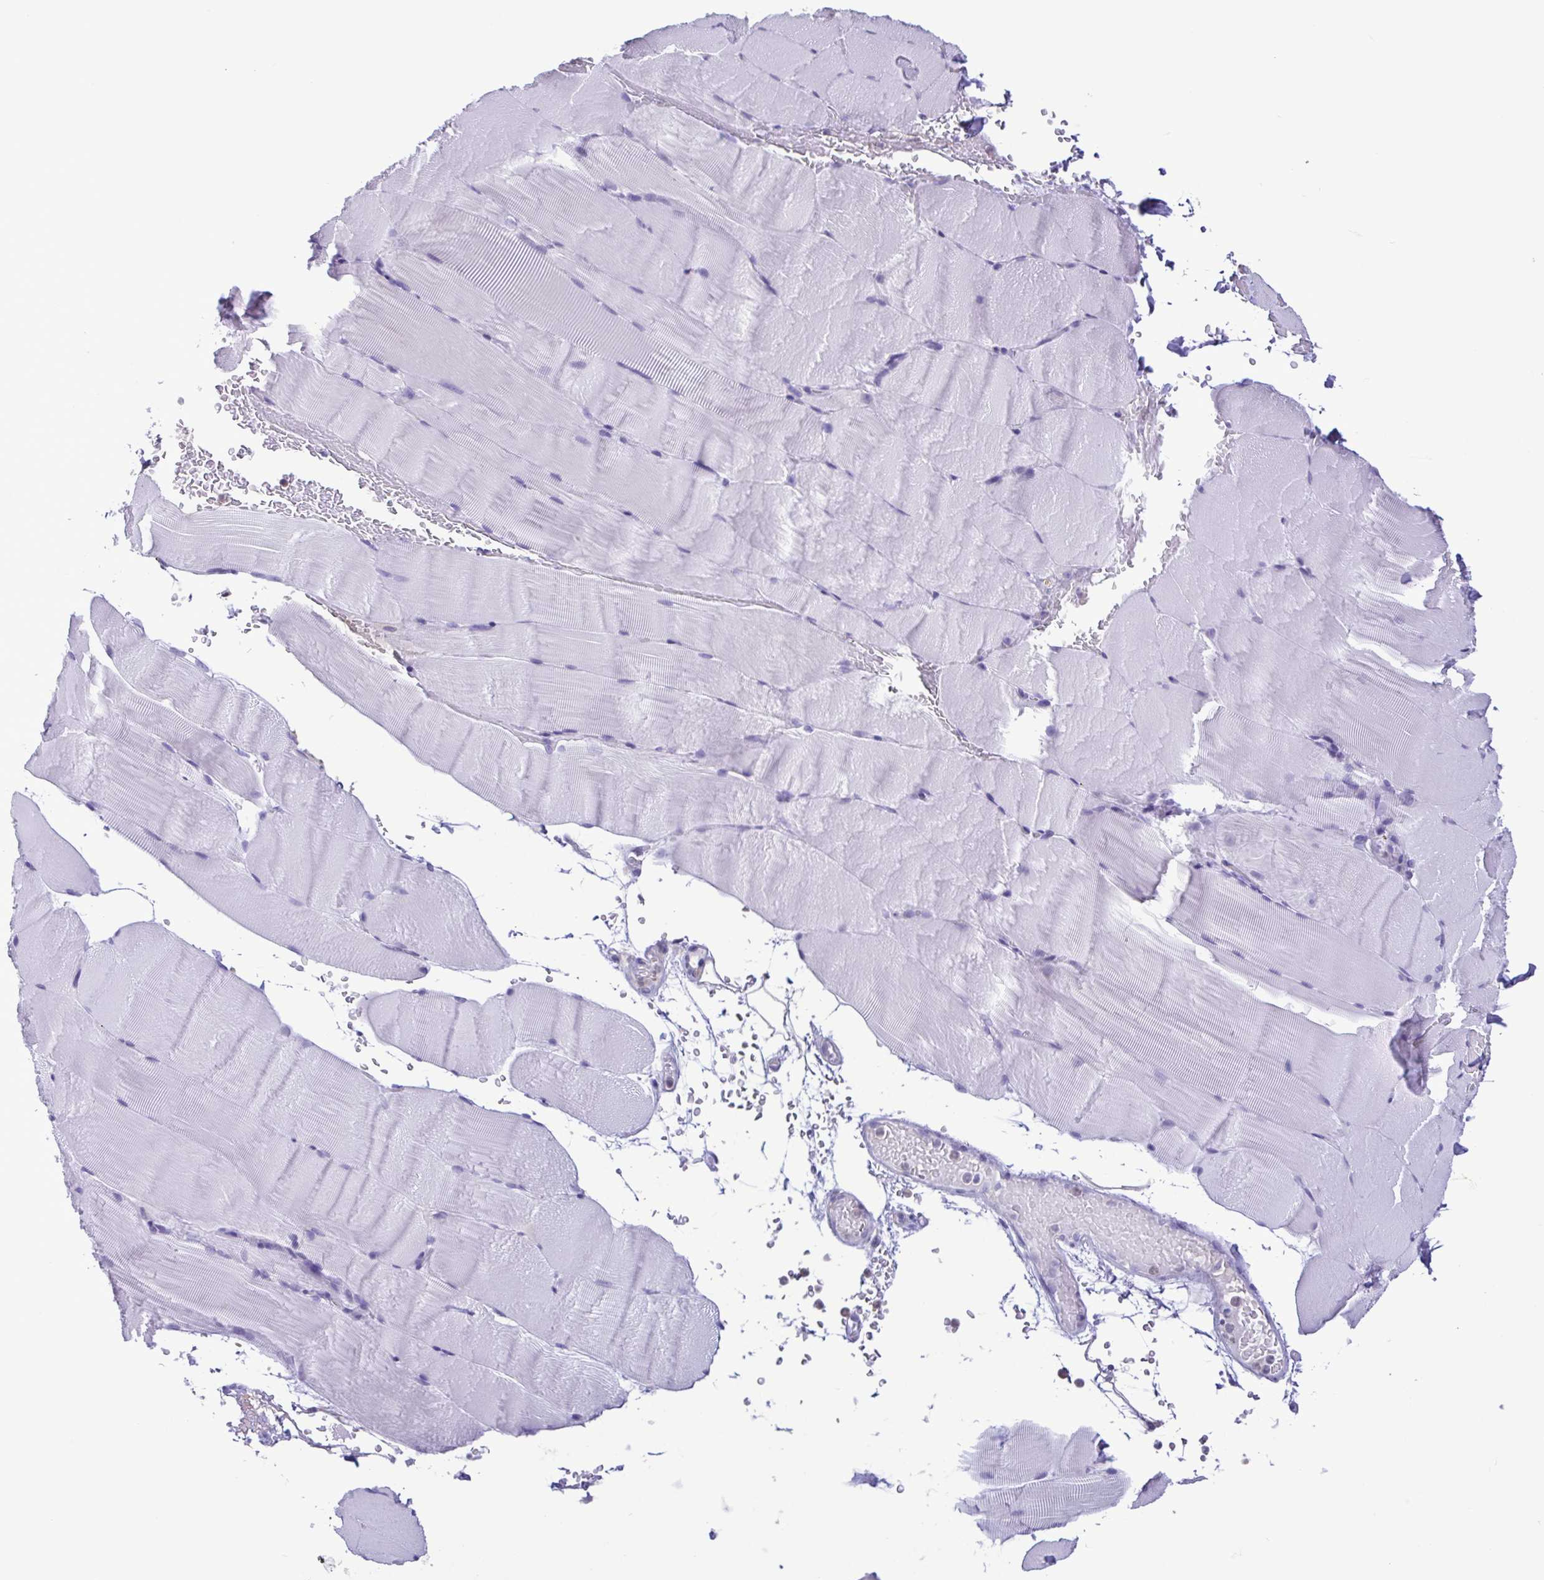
{"staining": {"intensity": "negative", "quantity": "none", "location": "none"}, "tissue": "skeletal muscle", "cell_type": "Myocytes", "image_type": "normal", "snomed": [{"axis": "morphology", "description": "Normal tissue, NOS"}, {"axis": "topography", "description": "Skeletal muscle"}], "caption": "Benign skeletal muscle was stained to show a protein in brown. There is no significant staining in myocytes.", "gene": "CBY2", "patient": {"sex": "female", "age": 37}}